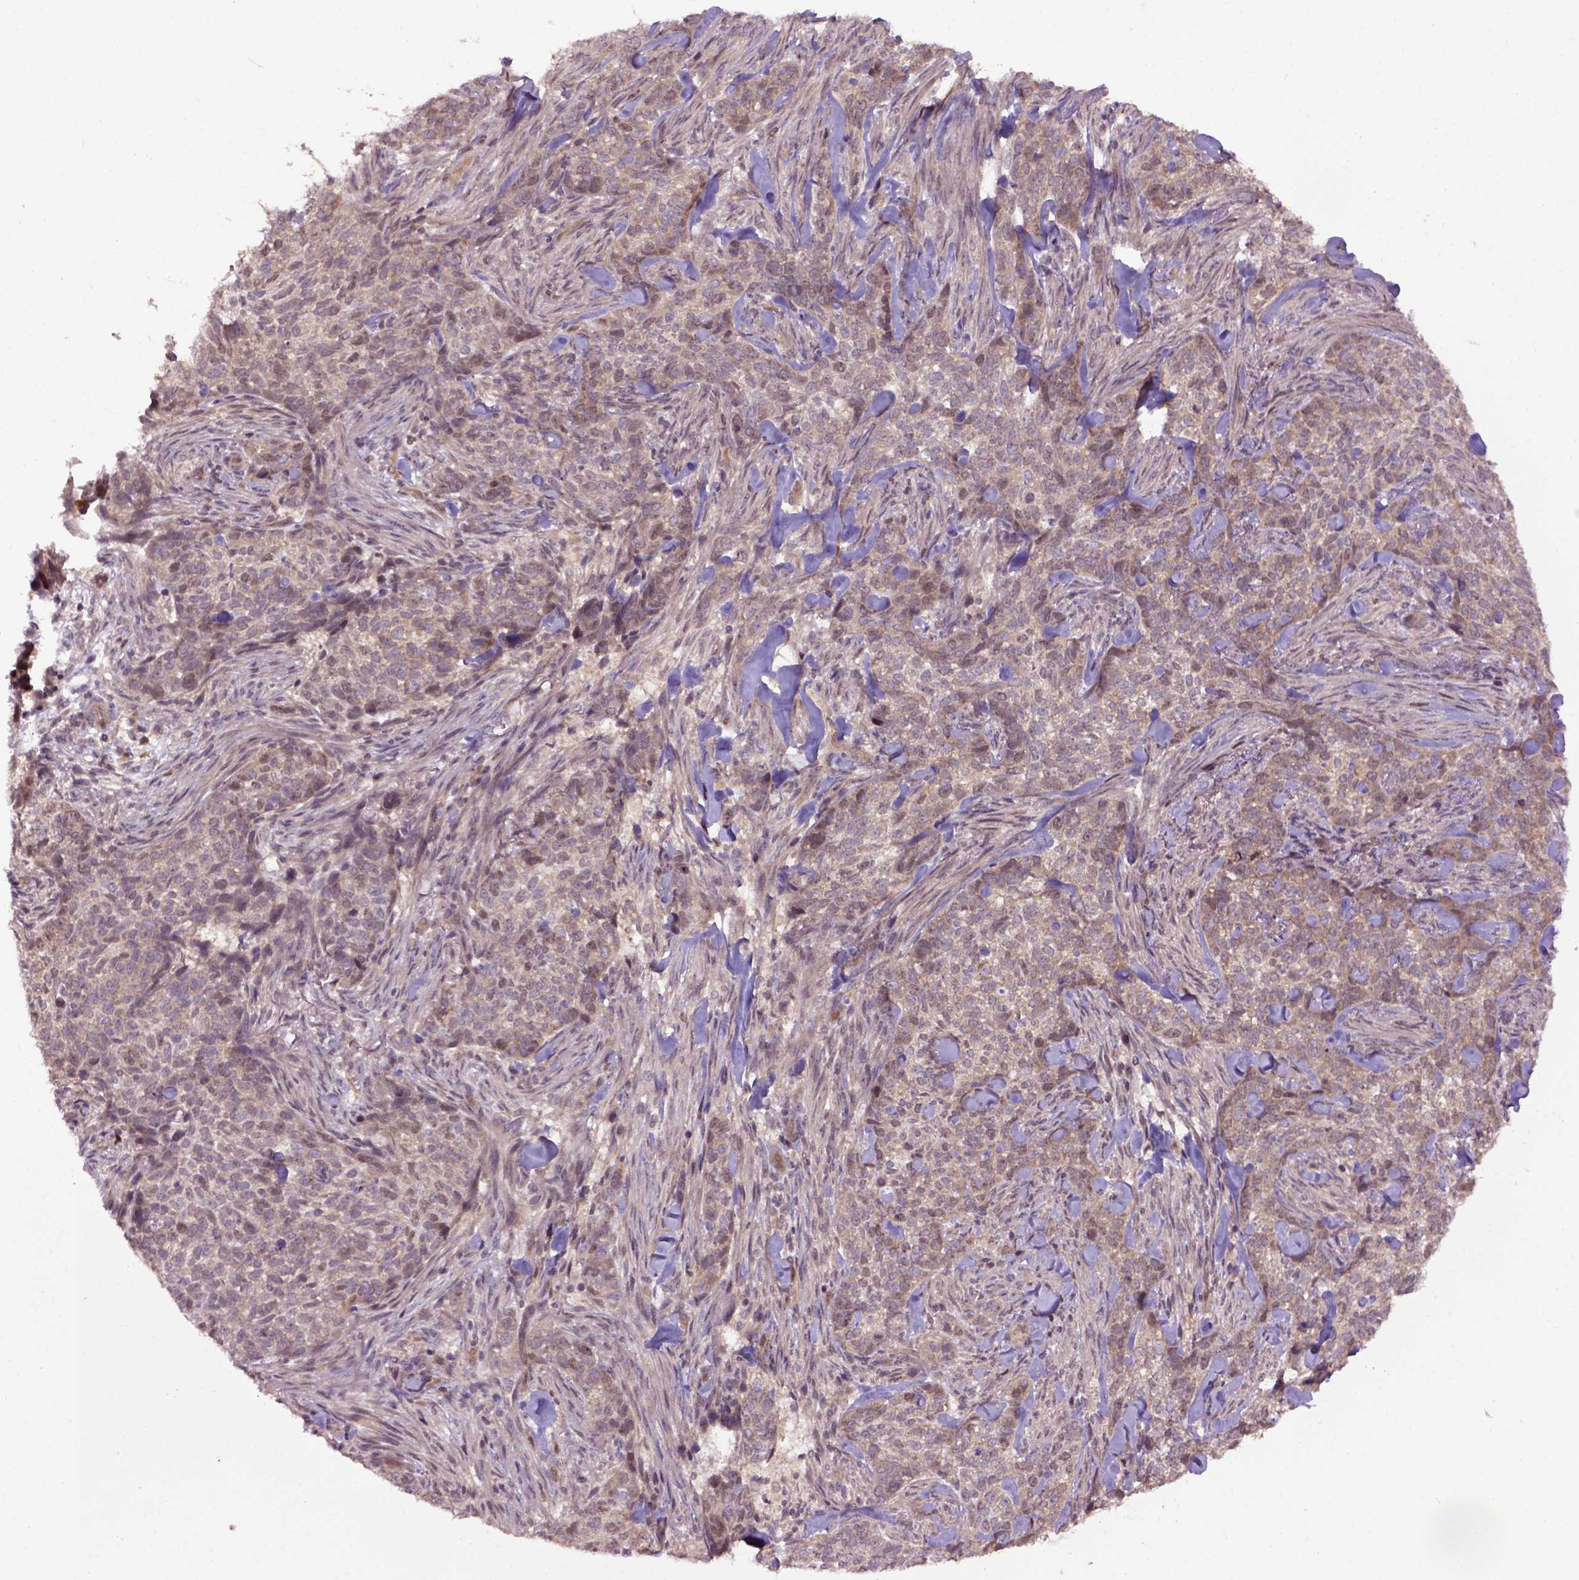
{"staining": {"intensity": "moderate", "quantity": ">75%", "location": "cytoplasmic/membranous,nuclear"}, "tissue": "skin cancer", "cell_type": "Tumor cells", "image_type": "cancer", "snomed": [{"axis": "morphology", "description": "Basal cell carcinoma"}, {"axis": "topography", "description": "Skin"}], "caption": "High-power microscopy captured an immunohistochemistry (IHC) micrograph of skin cancer (basal cell carcinoma), revealing moderate cytoplasmic/membranous and nuclear expression in about >75% of tumor cells.", "gene": "WDR48", "patient": {"sex": "female", "age": 69}}